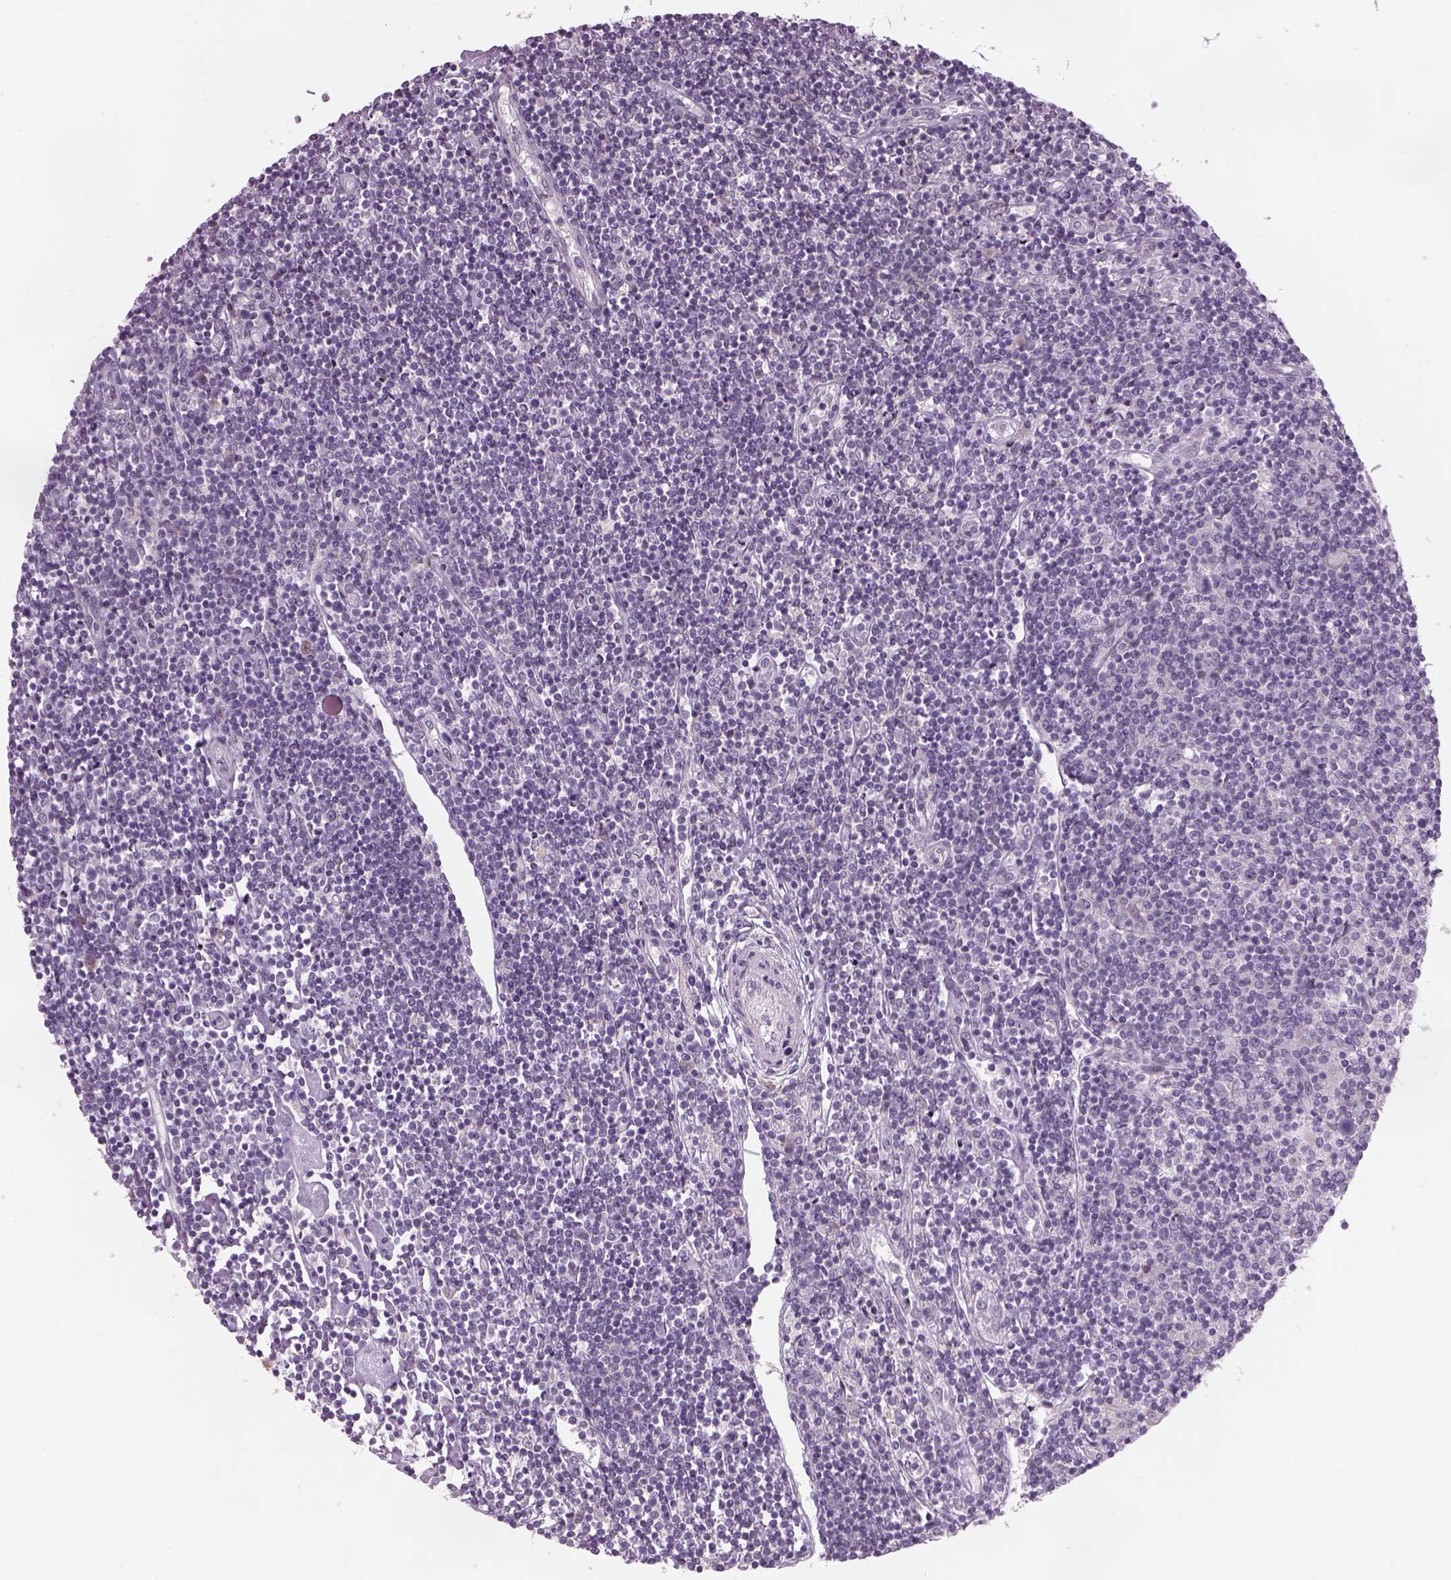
{"staining": {"intensity": "negative", "quantity": "none", "location": "none"}, "tissue": "lymphoma", "cell_type": "Tumor cells", "image_type": "cancer", "snomed": [{"axis": "morphology", "description": "Hodgkin's disease, NOS"}, {"axis": "topography", "description": "Lymph node"}], "caption": "A high-resolution histopathology image shows immunohistochemistry (IHC) staining of lymphoma, which reveals no significant staining in tumor cells.", "gene": "PENK", "patient": {"sex": "male", "age": 40}}